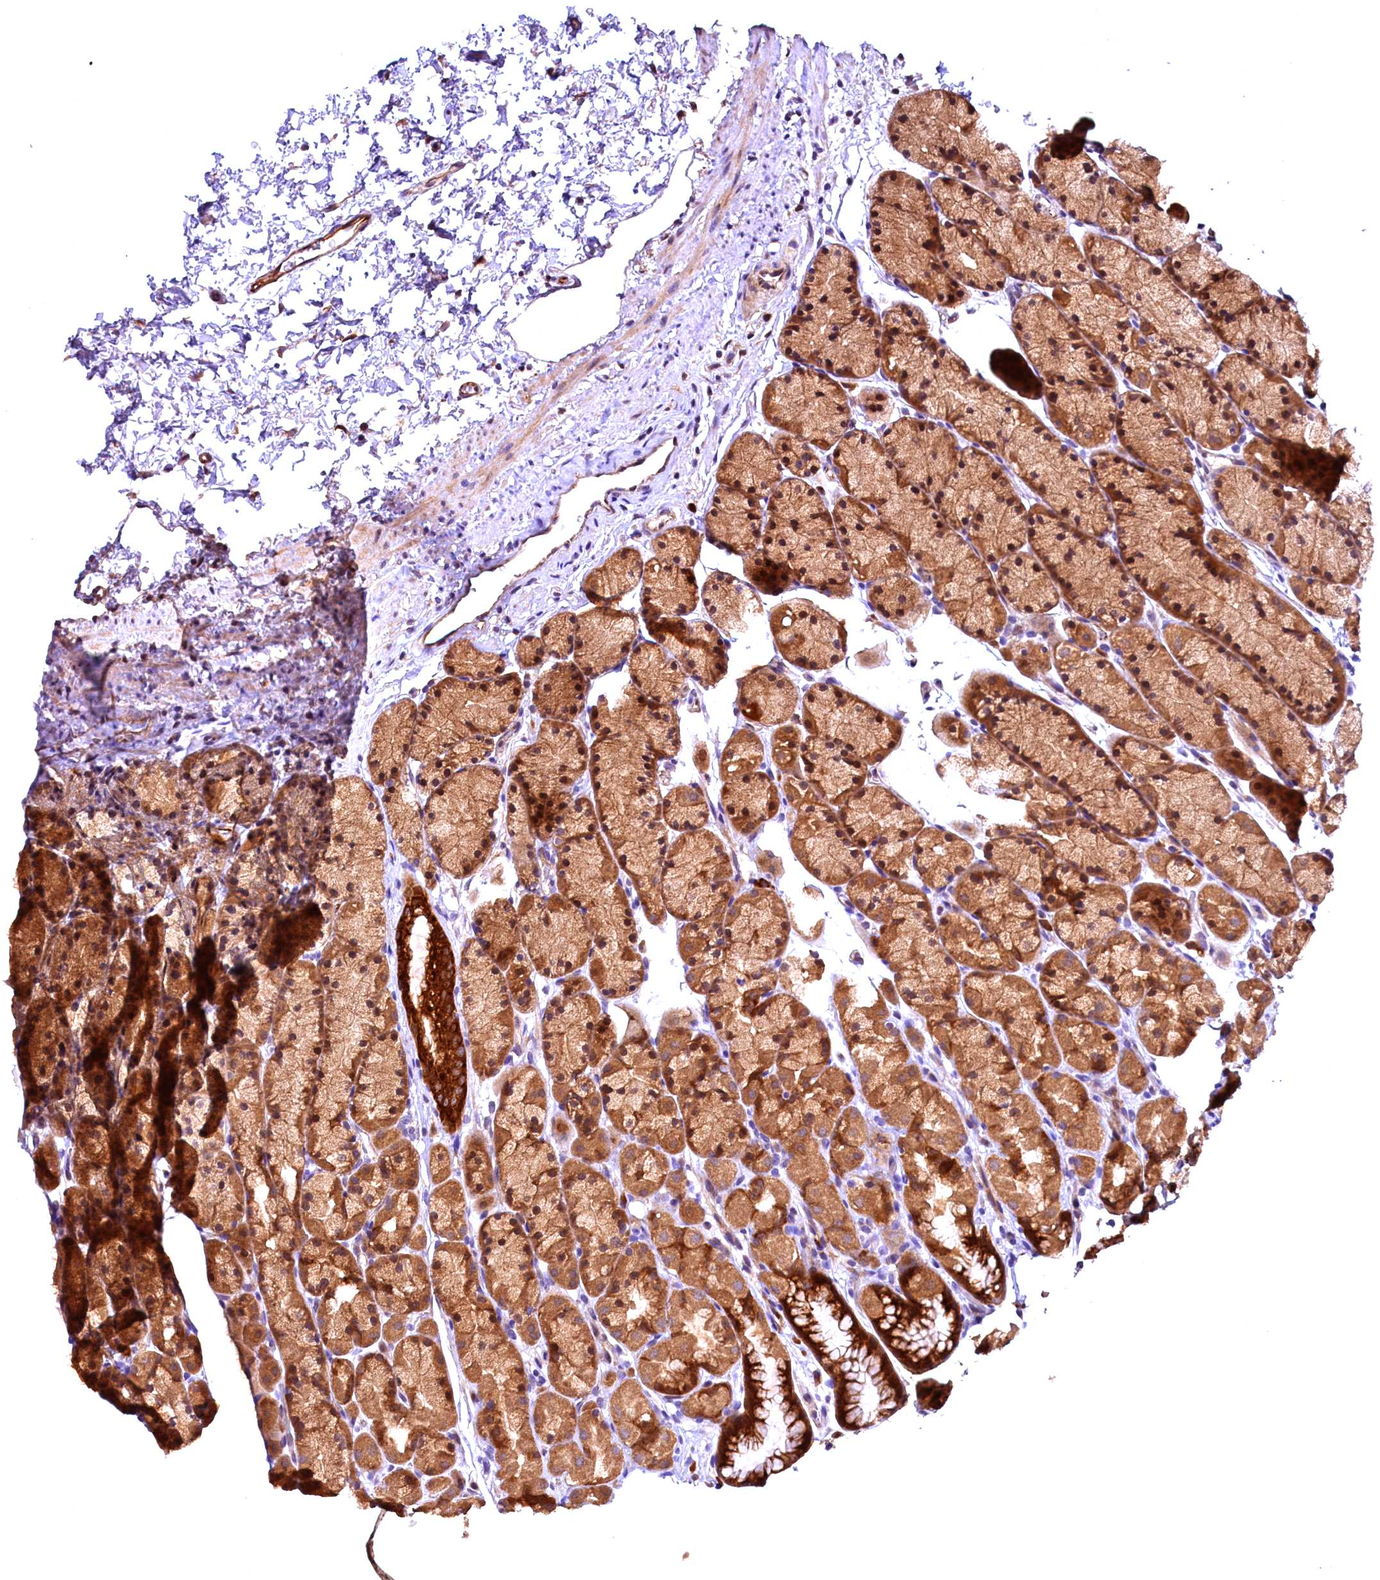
{"staining": {"intensity": "strong", "quantity": ">75%", "location": "cytoplasmic/membranous,nuclear"}, "tissue": "stomach", "cell_type": "Glandular cells", "image_type": "normal", "snomed": [{"axis": "morphology", "description": "Normal tissue, NOS"}, {"axis": "topography", "description": "Stomach, upper"}, {"axis": "topography", "description": "Stomach"}], "caption": "This photomicrograph shows benign stomach stained with immunohistochemistry (IHC) to label a protein in brown. The cytoplasmic/membranous,nuclear of glandular cells show strong positivity for the protein. Nuclei are counter-stained blue.", "gene": "RPUSD2", "patient": {"sex": "male", "age": 47}}